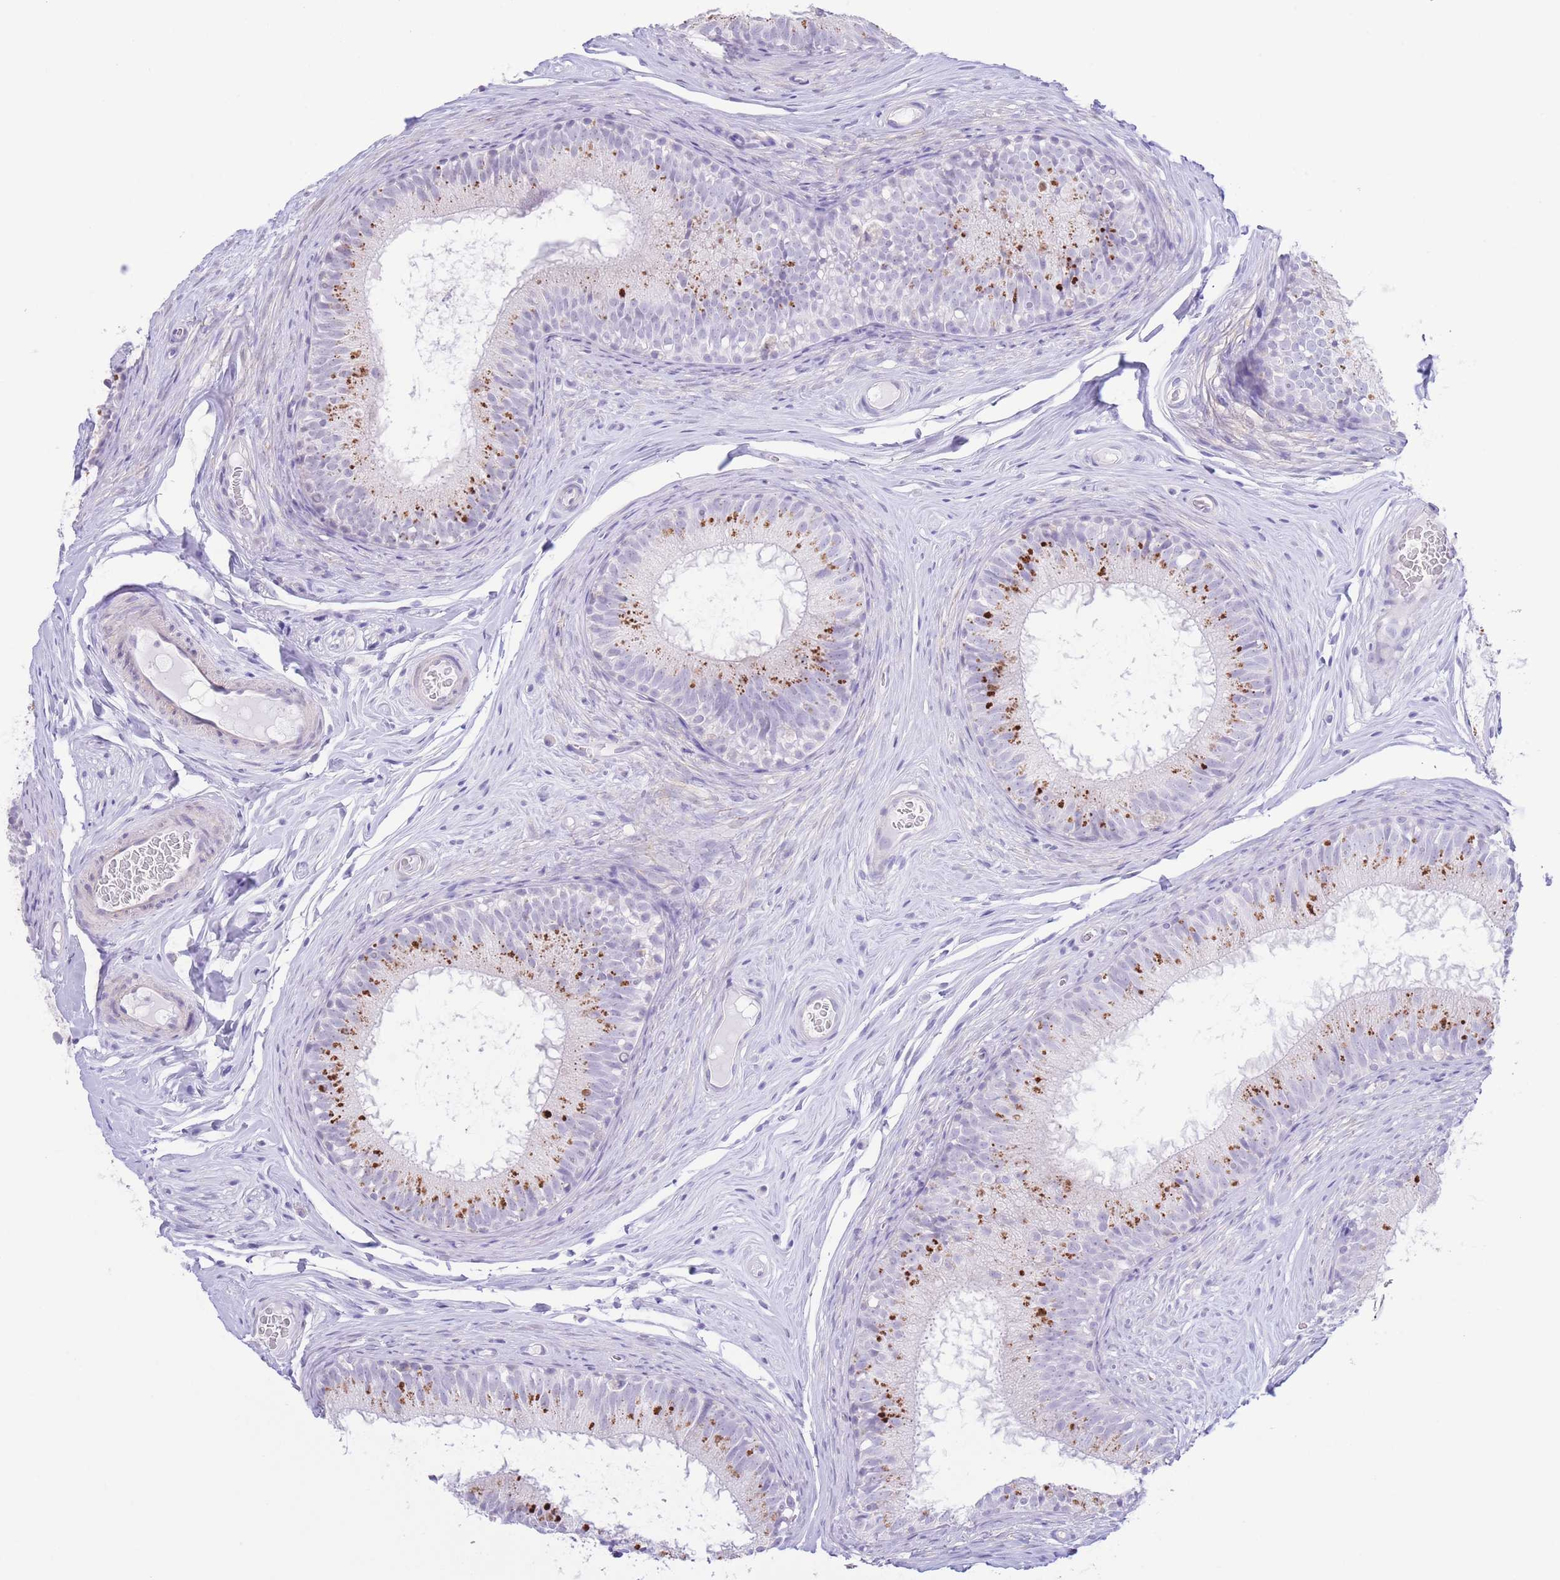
{"staining": {"intensity": "moderate", "quantity": "<25%", "location": "cytoplasmic/membranous"}, "tissue": "epididymis", "cell_type": "Glandular cells", "image_type": "normal", "snomed": [{"axis": "morphology", "description": "Normal tissue, NOS"}, {"axis": "topography", "description": "Epididymis"}], "caption": "A micrograph of human epididymis stained for a protein exhibits moderate cytoplasmic/membranous brown staining in glandular cells. Using DAB (brown) and hematoxylin (blue) stains, captured at high magnification using brightfield microscopy.", "gene": "PKLR", "patient": {"sex": "male", "age": 25}}